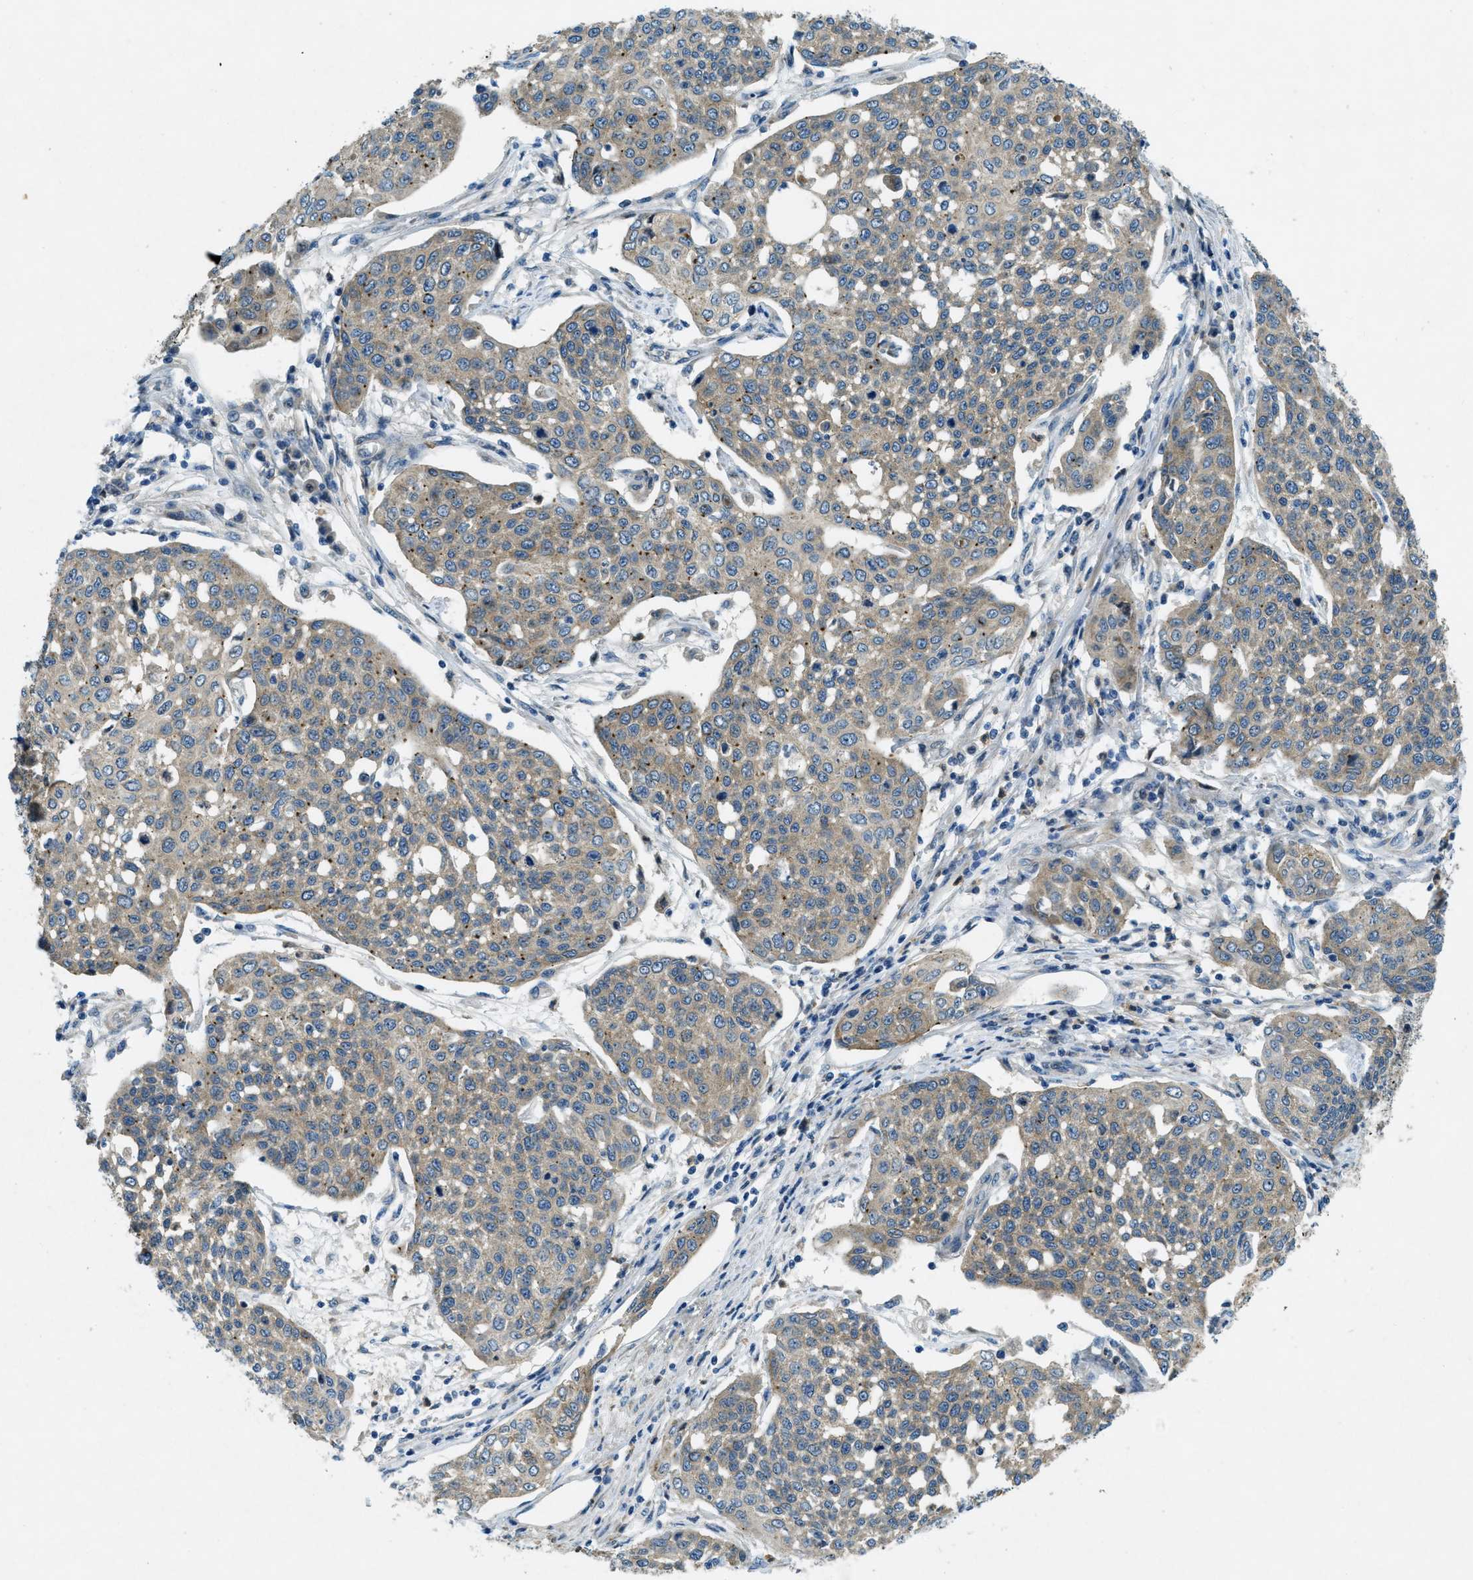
{"staining": {"intensity": "weak", "quantity": ">75%", "location": "cytoplasmic/membranous"}, "tissue": "cervical cancer", "cell_type": "Tumor cells", "image_type": "cancer", "snomed": [{"axis": "morphology", "description": "Squamous cell carcinoma, NOS"}, {"axis": "topography", "description": "Cervix"}], "caption": "DAB (3,3'-diaminobenzidine) immunohistochemical staining of cervical squamous cell carcinoma shows weak cytoplasmic/membranous protein positivity in about >75% of tumor cells.", "gene": "SNX14", "patient": {"sex": "female", "age": 34}}